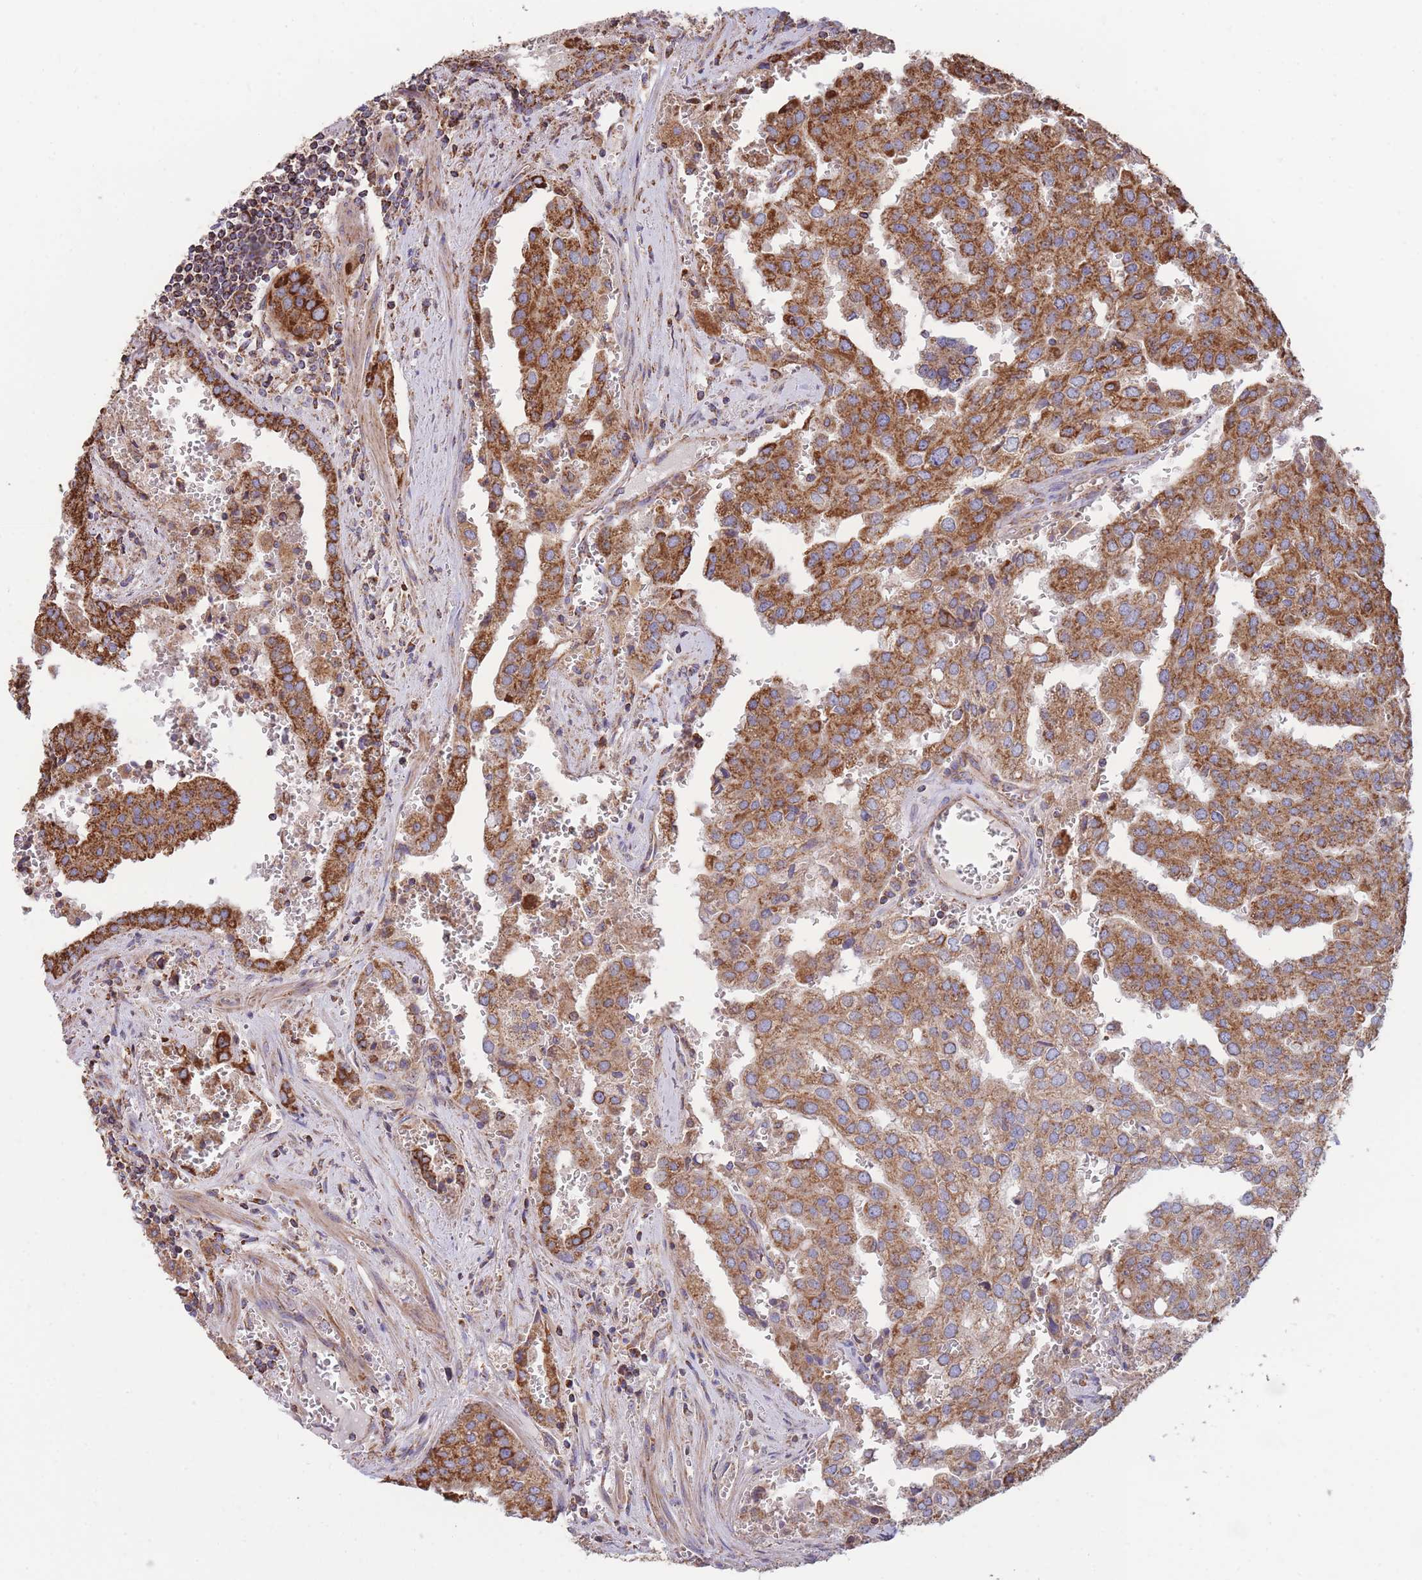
{"staining": {"intensity": "strong", "quantity": ">75%", "location": "cytoplasmic/membranous"}, "tissue": "prostate cancer", "cell_type": "Tumor cells", "image_type": "cancer", "snomed": [{"axis": "morphology", "description": "Adenocarcinoma, High grade"}, {"axis": "topography", "description": "Prostate"}], "caption": "The micrograph displays a brown stain indicating the presence of a protein in the cytoplasmic/membranous of tumor cells in prostate high-grade adenocarcinoma.", "gene": "FKBP8", "patient": {"sex": "male", "age": 68}}